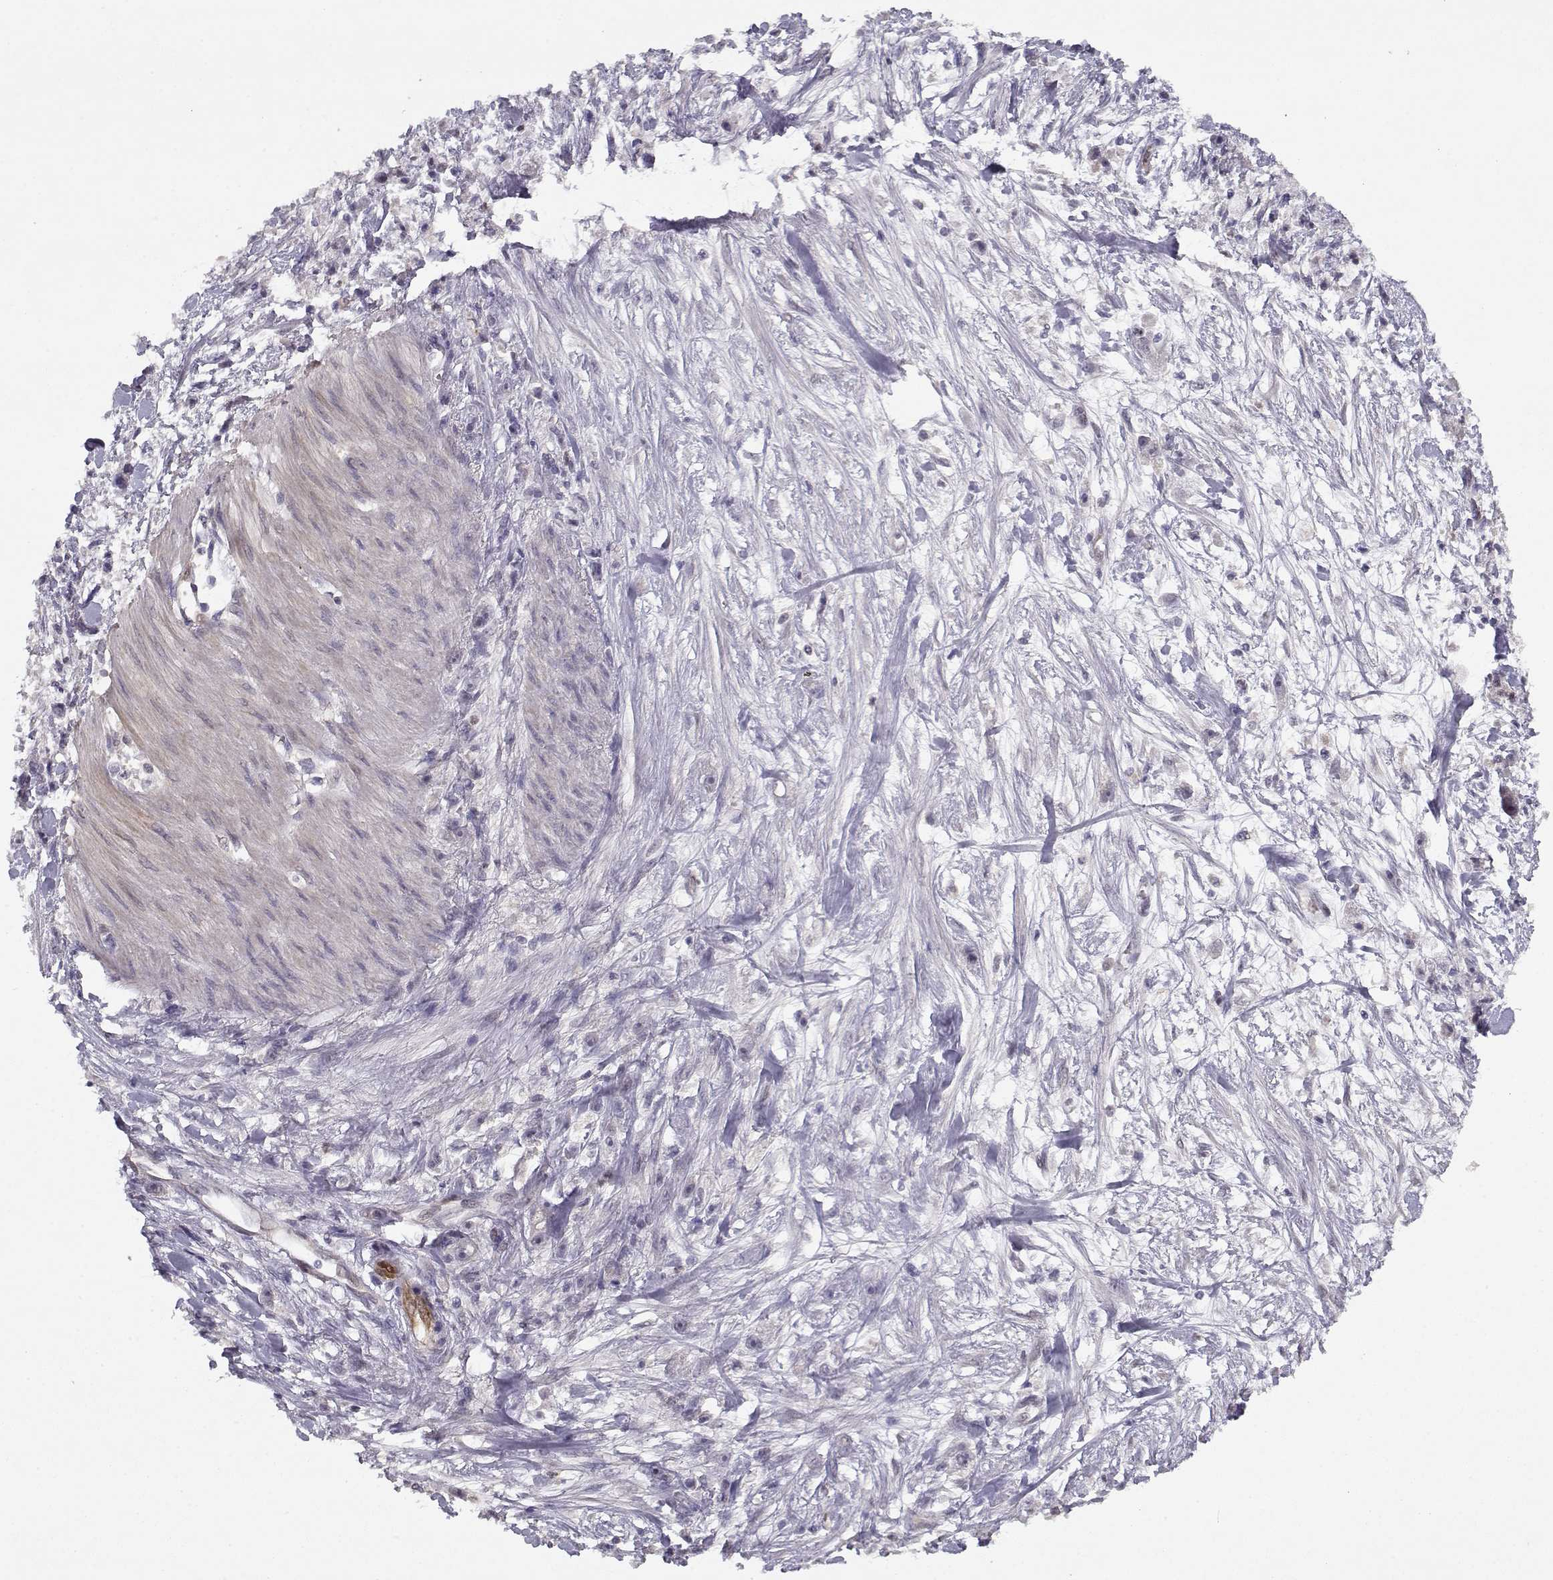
{"staining": {"intensity": "negative", "quantity": "none", "location": "none"}, "tissue": "stomach cancer", "cell_type": "Tumor cells", "image_type": "cancer", "snomed": [{"axis": "morphology", "description": "Adenocarcinoma, NOS"}, {"axis": "topography", "description": "Stomach"}], "caption": "IHC photomicrograph of stomach adenocarcinoma stained for a protein (brown), which displays no staining in tumor cells. (Stains: DAB IHC with hematoxylin counter stain, Microscopy: brightfield microscopy at high magnification).", "gene": "BMX", "patient": {"sex": "female", "age": 59}}